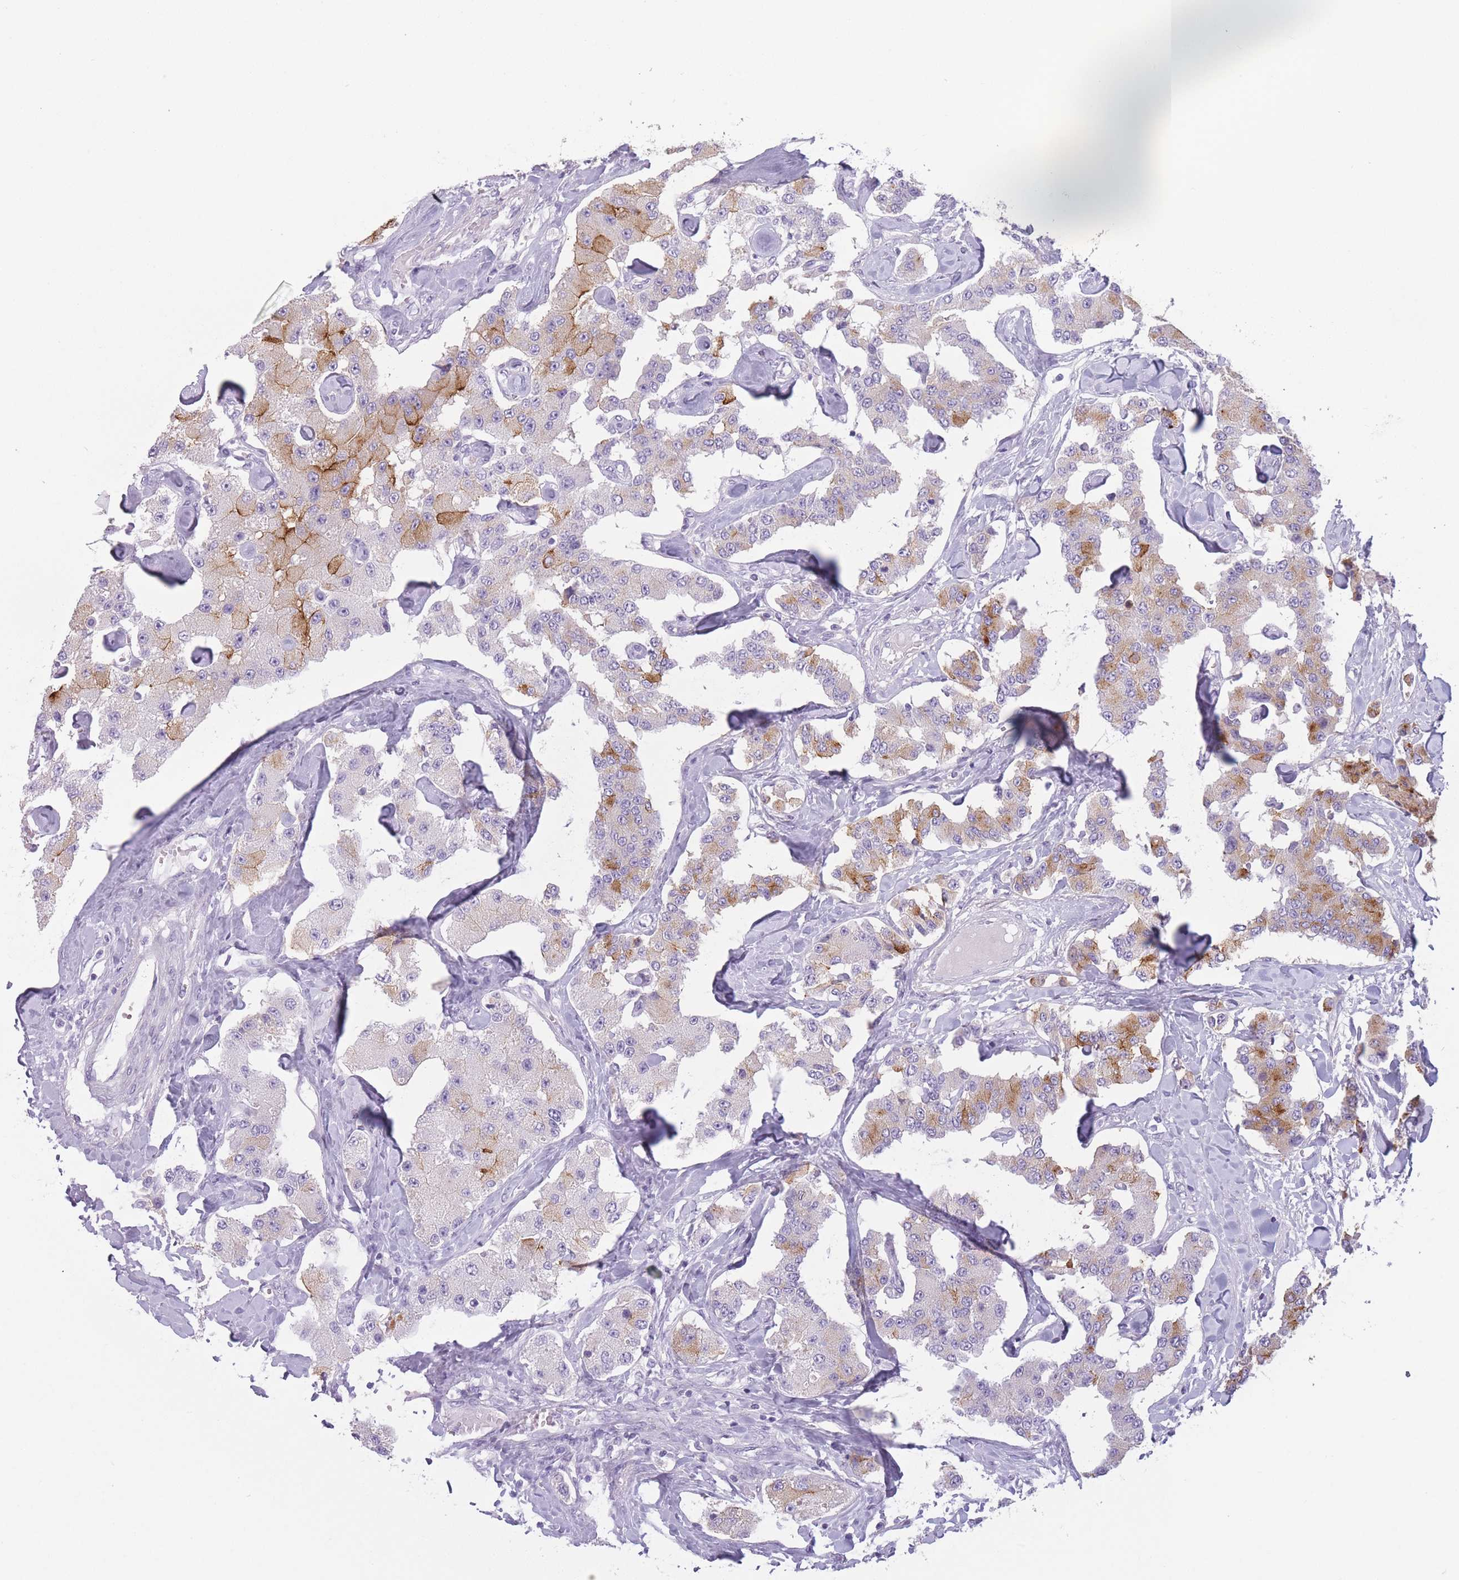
{"staining": {"intensity": "moderate", "quantity": "<25%", "location": "cytoplasmic/membranous"}, "tissue": "carcinoid", "cell_type": "Tumor cells", "image_type": "cancer", "snomed": [{"axis": "morphology", "description": "Carcinoid, malignant, NOS"}, {"axis": "topography", "description": "Pancreas"}], "caption": "A histopathology image of human carcinoid (malignant) stained for a protein displays moderate cytoplasmic/membranous brown staining in tumor cells. Nuclei are stained in blue.", "gene": "TMEM236", "patient": {"sex": "male", "age": 41}}